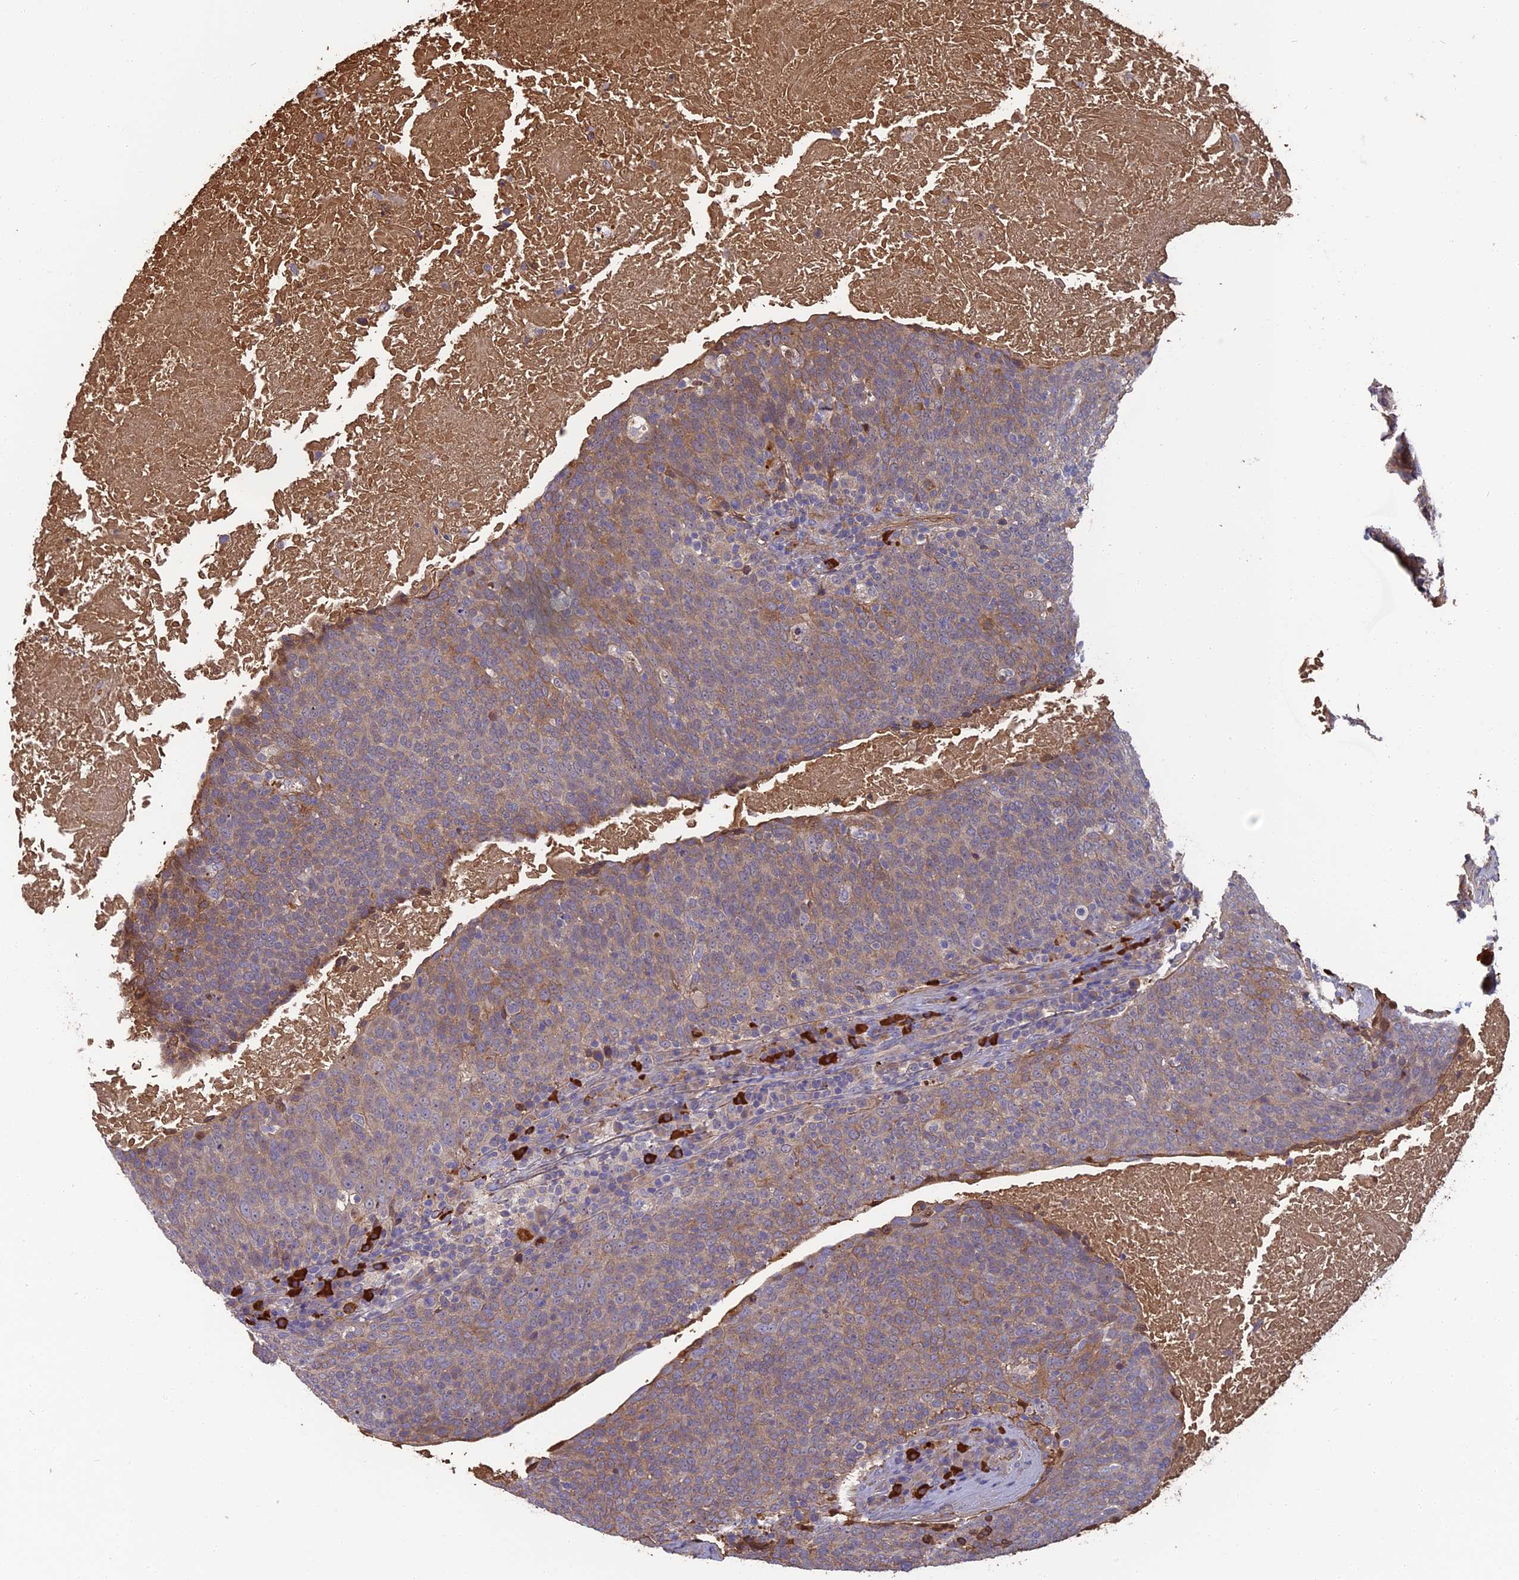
{"staining": {"intensity": "moderate", "quantity": ">75%", "location": "cytoplasmic/membranous"}, "tissue": "head and neck cancer", "cell_type": "Tumor cells", "image_type": "cancer", "snomed": [{"axis": "morphology", "description": "Squamous cell carcinoma, NOS"}, {"axis": "morphology", "description": "Squamous cell carcinoma, metastatic, NOS"}, {"axis": "topography", "description": "Lymph node"}, {"axis": "topography", "description": "Head-Neck"}], "caption": "A histopathology image of human head and neck cancer stained for a protein exhibits moderate cytoplasmic/membranous brown staining in tumor cells.", "gene": "ERMAP", "patient": {"sex": "male", "age": 62}}